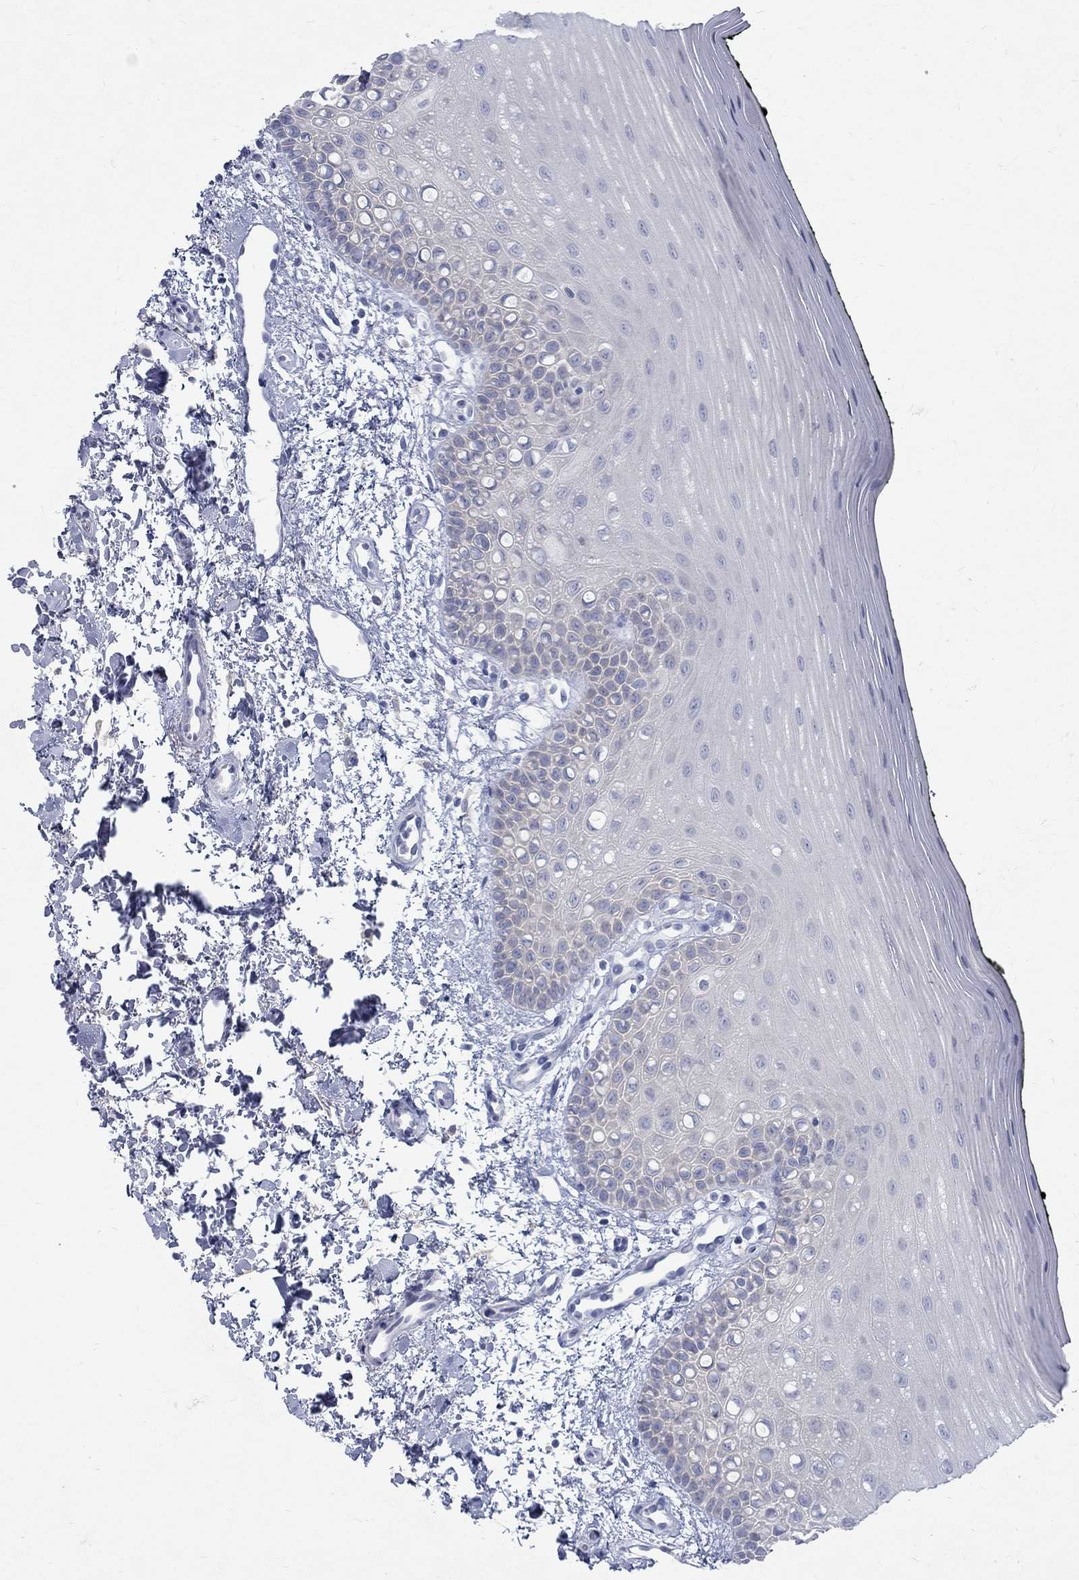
{"staining": {"intensity": "negative", "quantity": "none", "location": "none"}, "tissue": "oral mucosa", "cell_type": "Squamous epithelial cells", "image_type": "normal", "snomed": [{"axis": "morphology", "description": "Normal tissue, NOS"}, {"axis": "topography", "description": "Oral tissue"}], "caption": "Squamous epithelial cells show no significant expression in benign oral mucosa.", "gene": "RFTN2", "patient": {"sex": "female", "age": 78}}